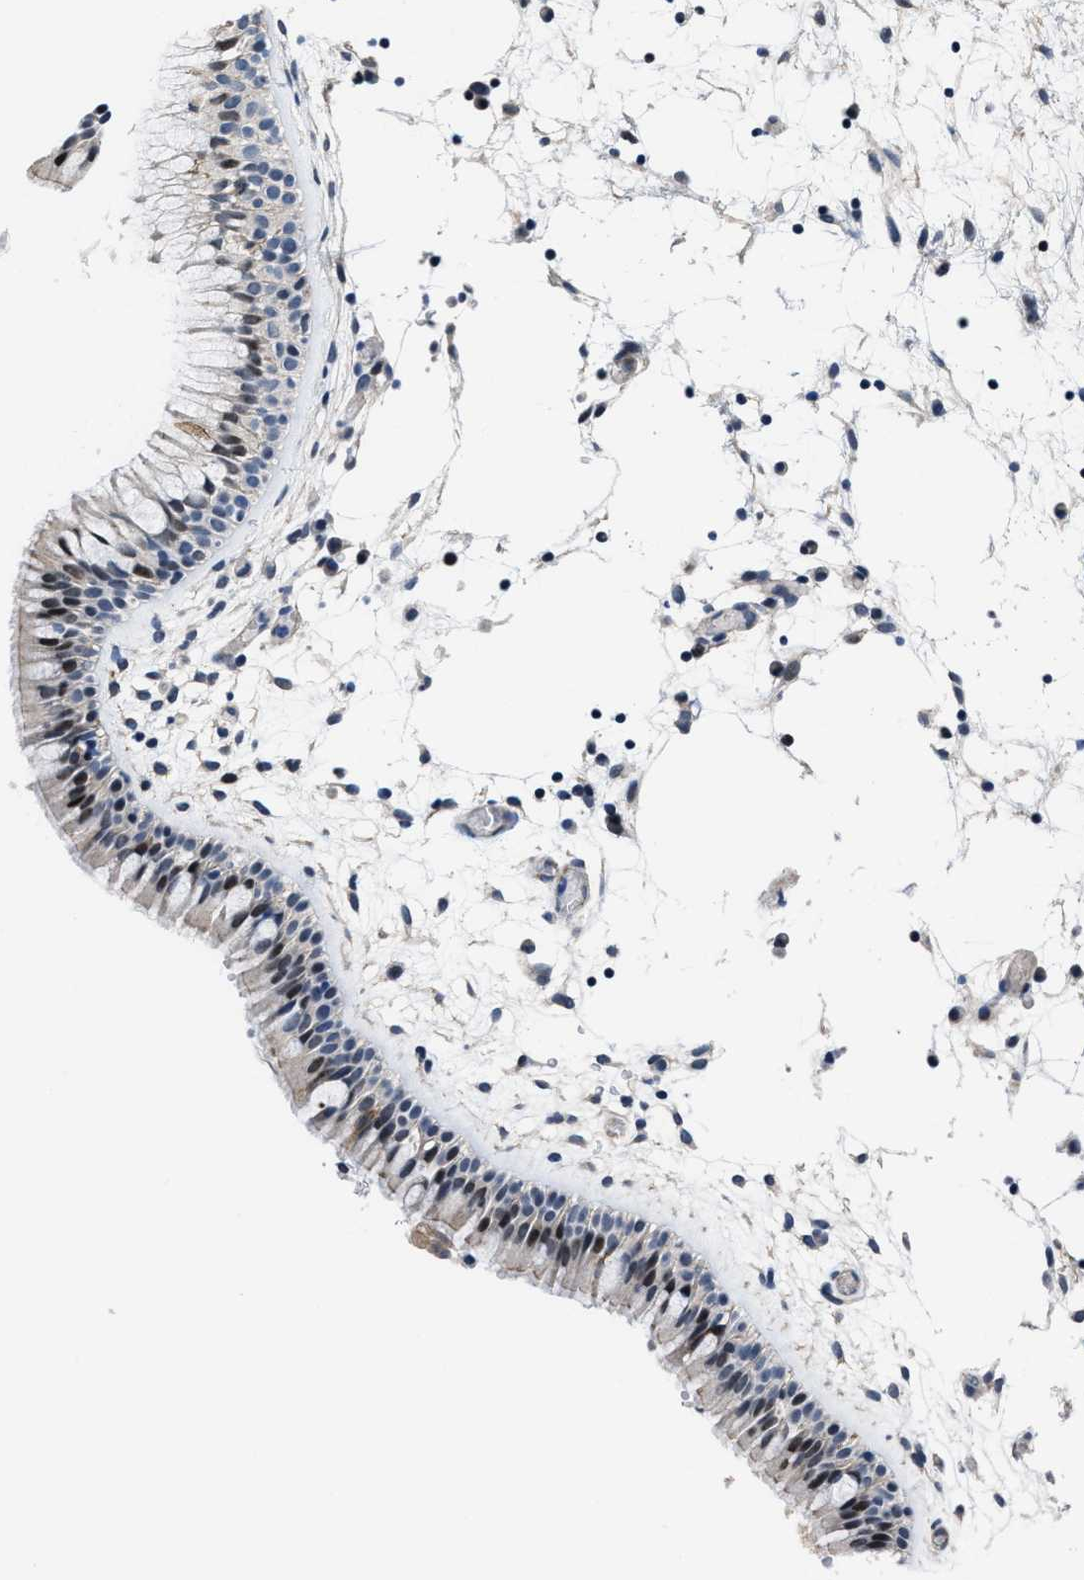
{"staining": {"intensity": "moderate", "quantity": "25%-75%", "location": "nuclear"}, "tissue": "nasopharynx", "cell_type": "Respiratory epithelial cells", "image_type": "normal", "snomed": [{"axis": "morphology", "description": "Normal tissue, NOS"}, {"axis": "morphology", "description": "Inflammation, NOS"}, {"axis": "topography", "description": "Nasopharynx"}], "caption": "DAB (3,3'-diaminobenzidine) immunohistochemical staining of unremarkable nasopharynx demonstrates moderate nuclear protein staining in approximately 25%-75% of respiratory epithelial cells.", "gene": "MARCKSL1", "patient": {"sex": "male", "age": 48}}